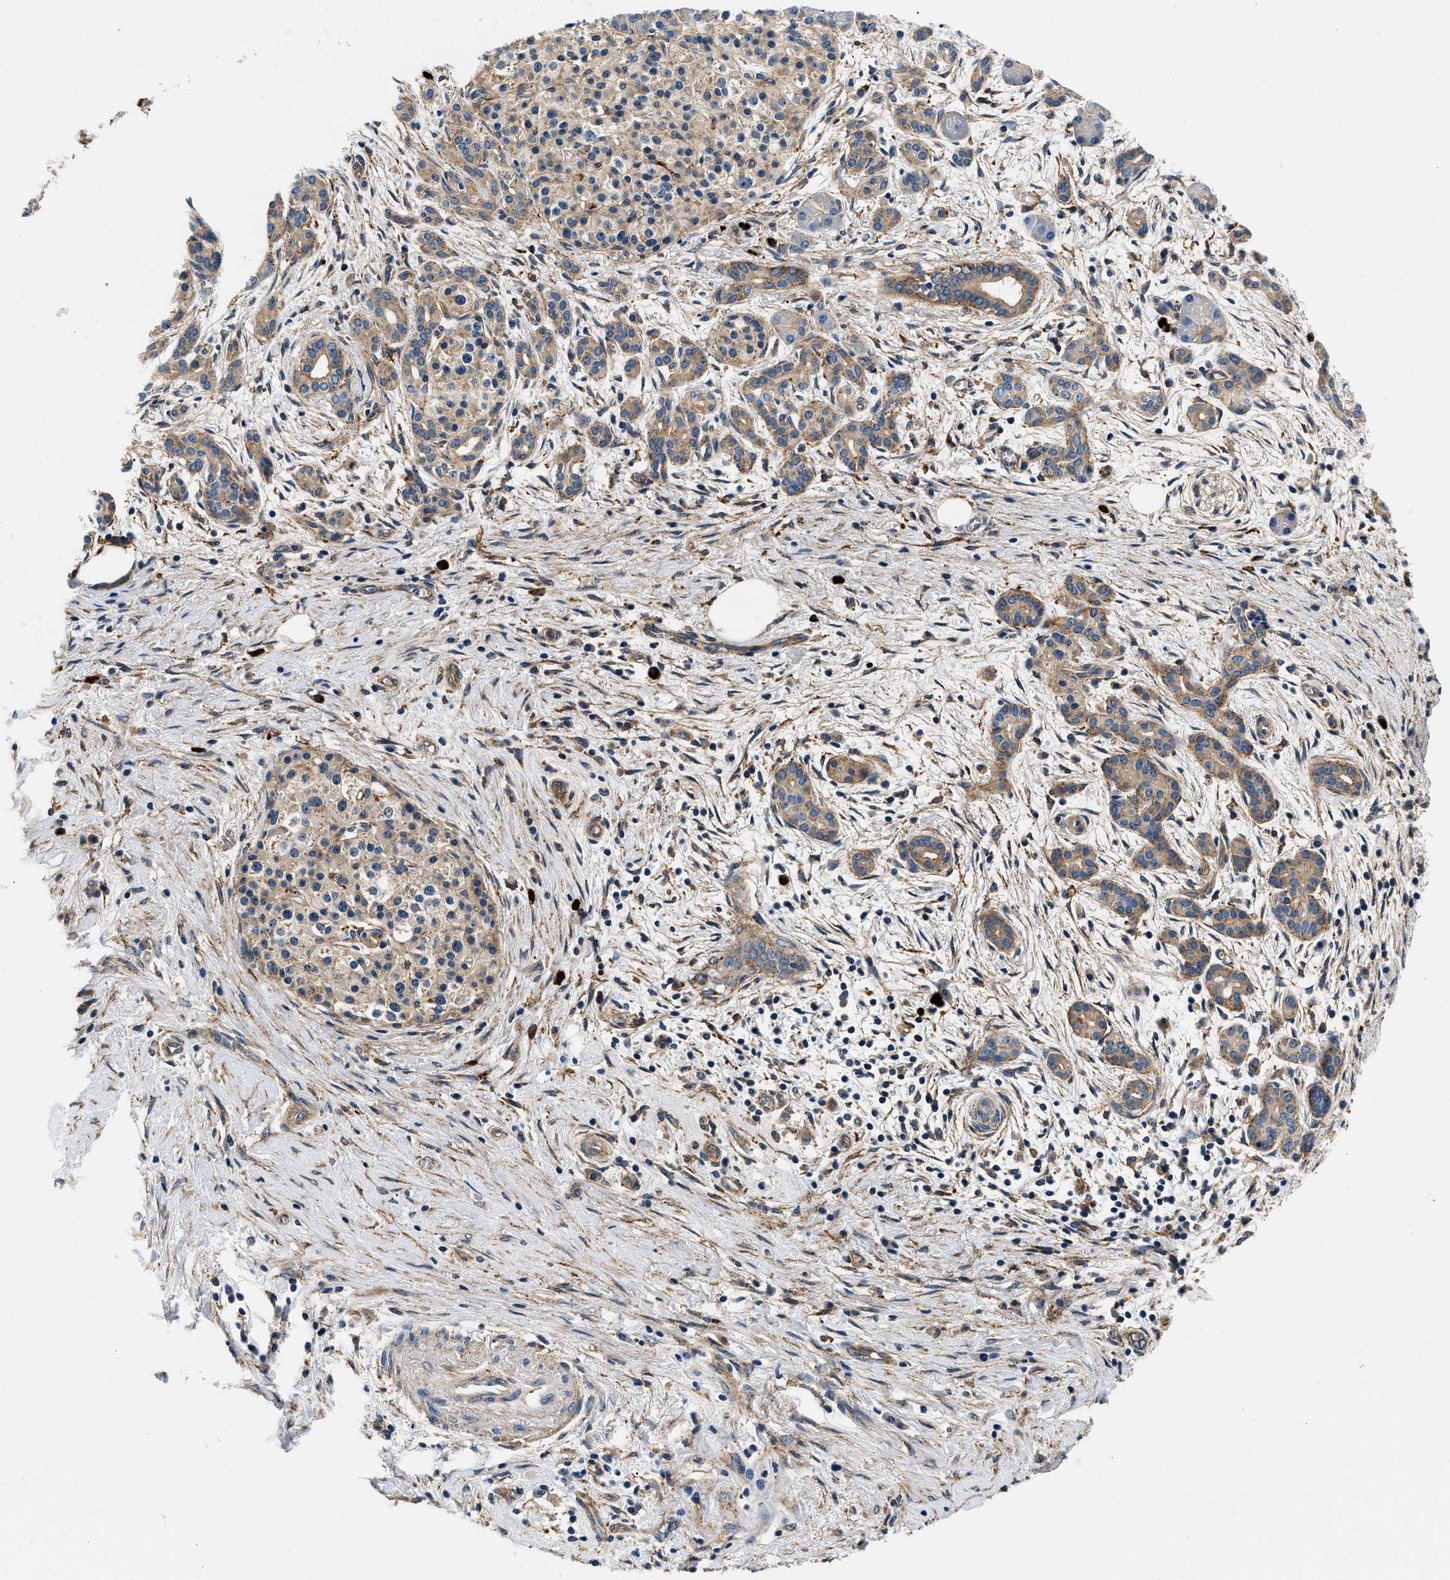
{"staining": {"intensity": "moderate", "quantity": ">75%", "location": "cytoplasmic/membranous"}, "tissue": "pancreatic cancer", "cell_type": "Tumor cells", "image_type": "cancer", "snomed": [{"axis": "morphology", "description": "Adenocarcinoma, NOS"}, {"axis": "topography", "description": "Pancreas"}], "caption": "Protein staining exhibits moderate cytoplasmic/membranous expression in approximately >75% of tumor cells in pancreatic cancer (adenocarcinoma). Nuclei are stained in blue.", "gene": "ZFAND3", "patient": {"sex": "female", "age": 70}}